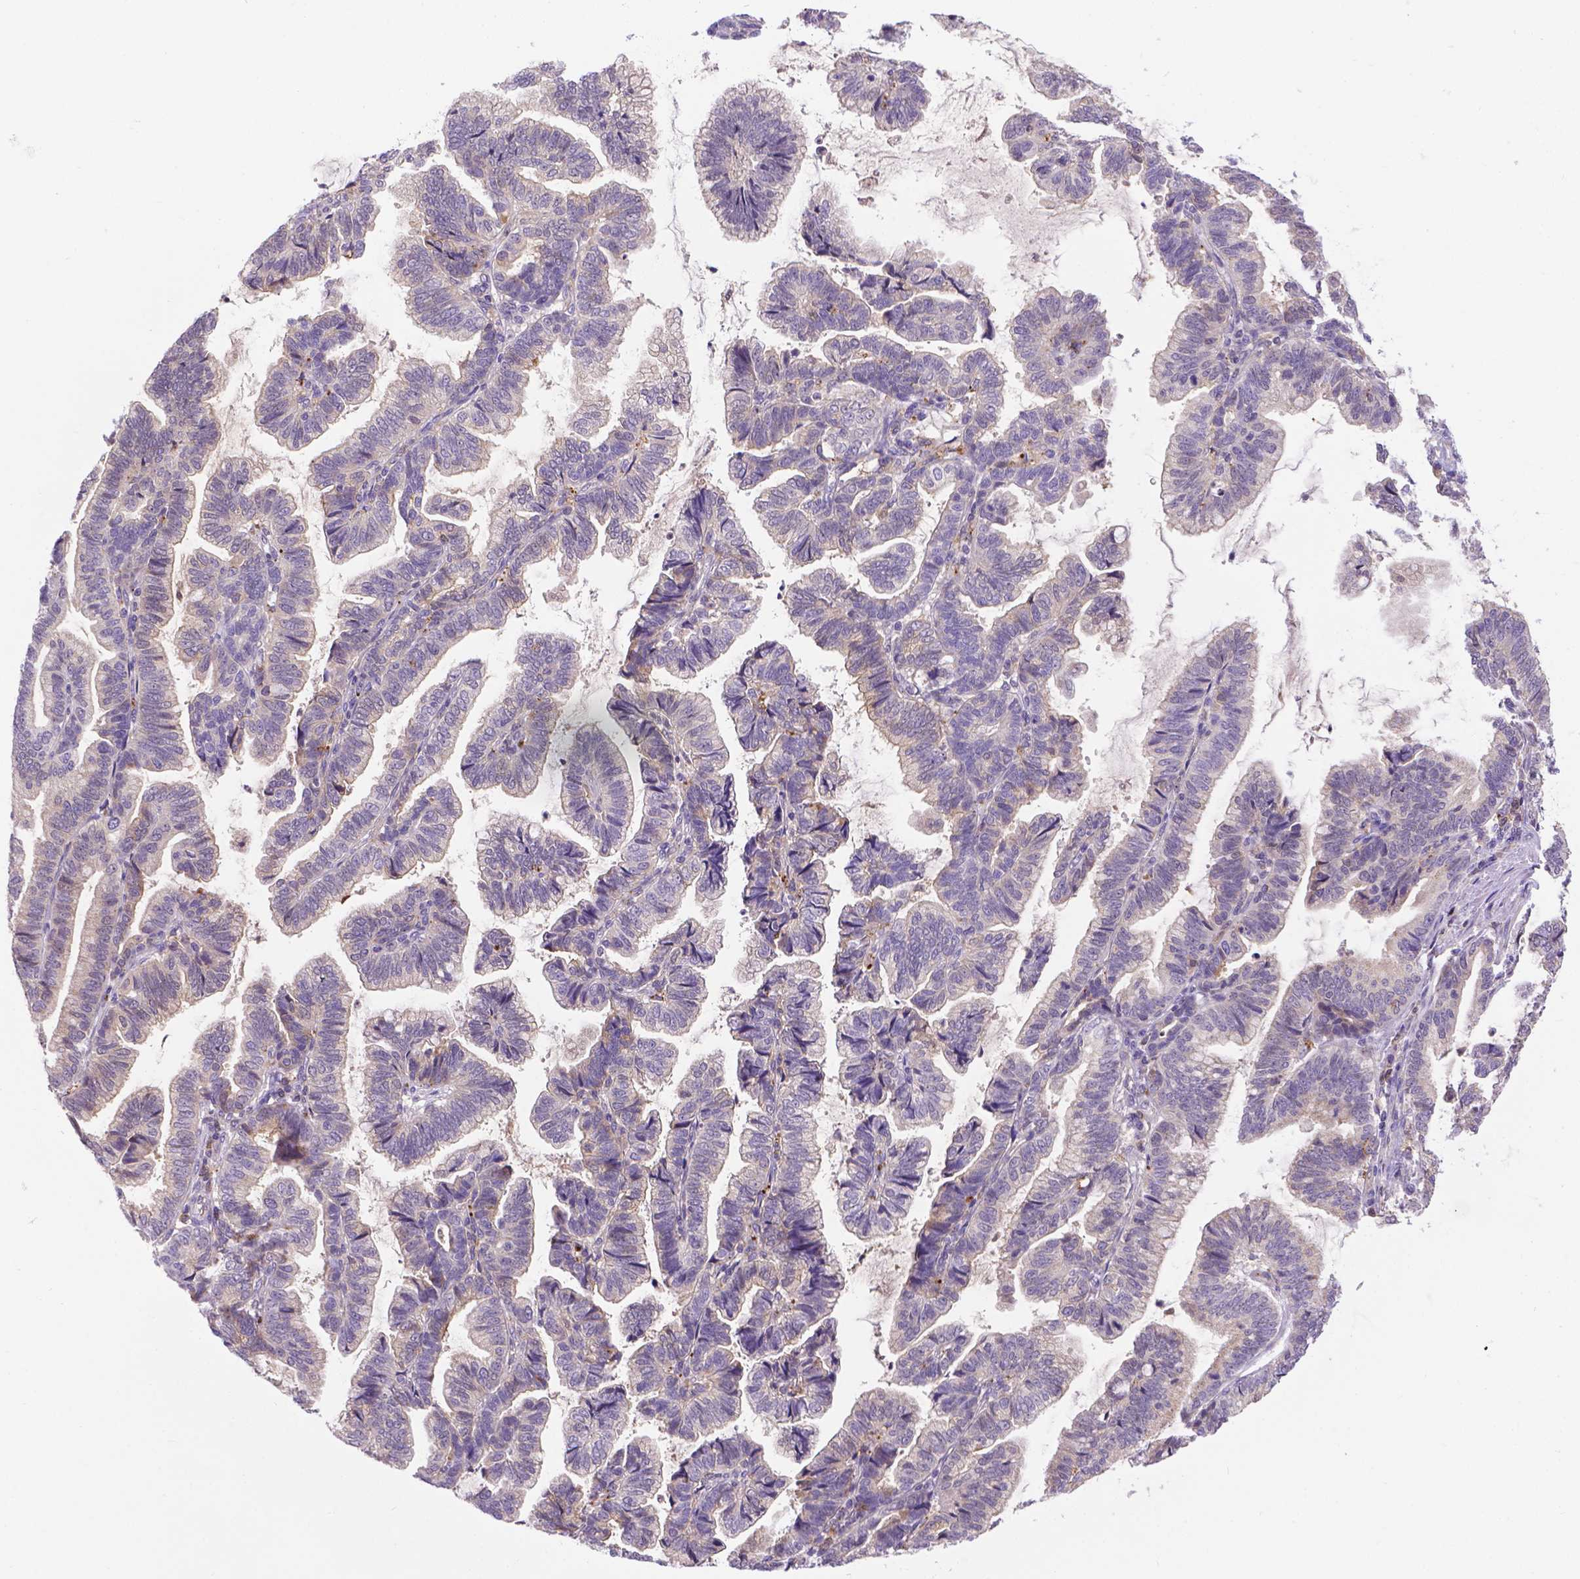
{"staining": {"intensity": "negative", "quantity": "none", "location": "none"}, "tissue": "stomach cancer", "cell_type": "Tumor cells", "image_type": "cancer", "snomed": [{"axis": "morphology", "description": "Adenocarcinoma, NOS"}, {"axis": "topography", "description": "Stomach"}], "caption": "This is a micrograph of IHC staining of adenocarcinoma (stomach), which shows no staining in tumor cells.", "gene": "TM4SF18", "patient": {"sex": "male", "age": 83}}